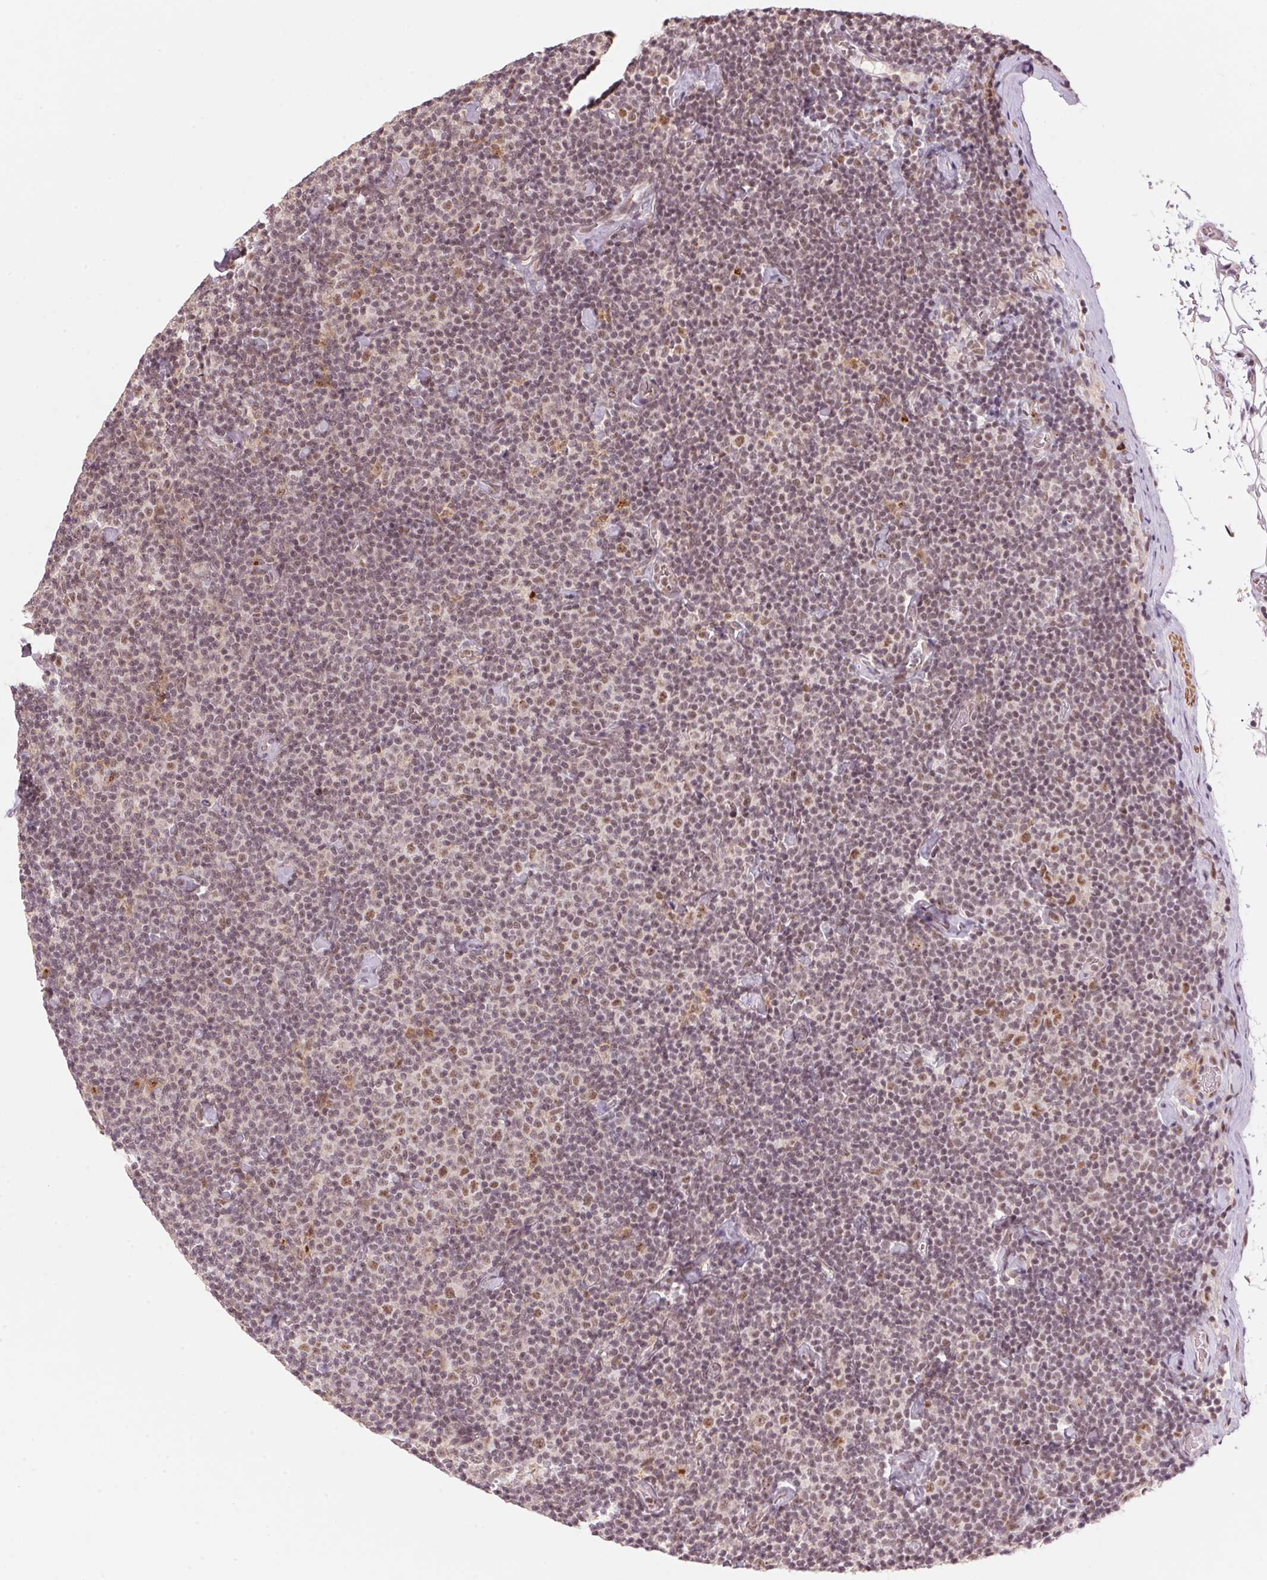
{"staining": {"intensity": "weak", "quantity": "25%-75%", "location": "nuclear"}, "tissue": "lymphoma", "cell_type": "Tumor cells", "image_type": "cancer", "snomed": [{"axis": "morphology", "description": "Malignant lymphoma, non-Hodgkin's type, Low grade"}, {"axis": "topography", "description": "Lymph node"}], "caption": "The micrograph displays staining of low-grade malignant lymphoma, non-Hodgkin's type, revealing weak nuclear protein expression (brown color) within tumor cells.", "gene": "HNRNPDL", "patient": {"sex": "male", "age": 81}}